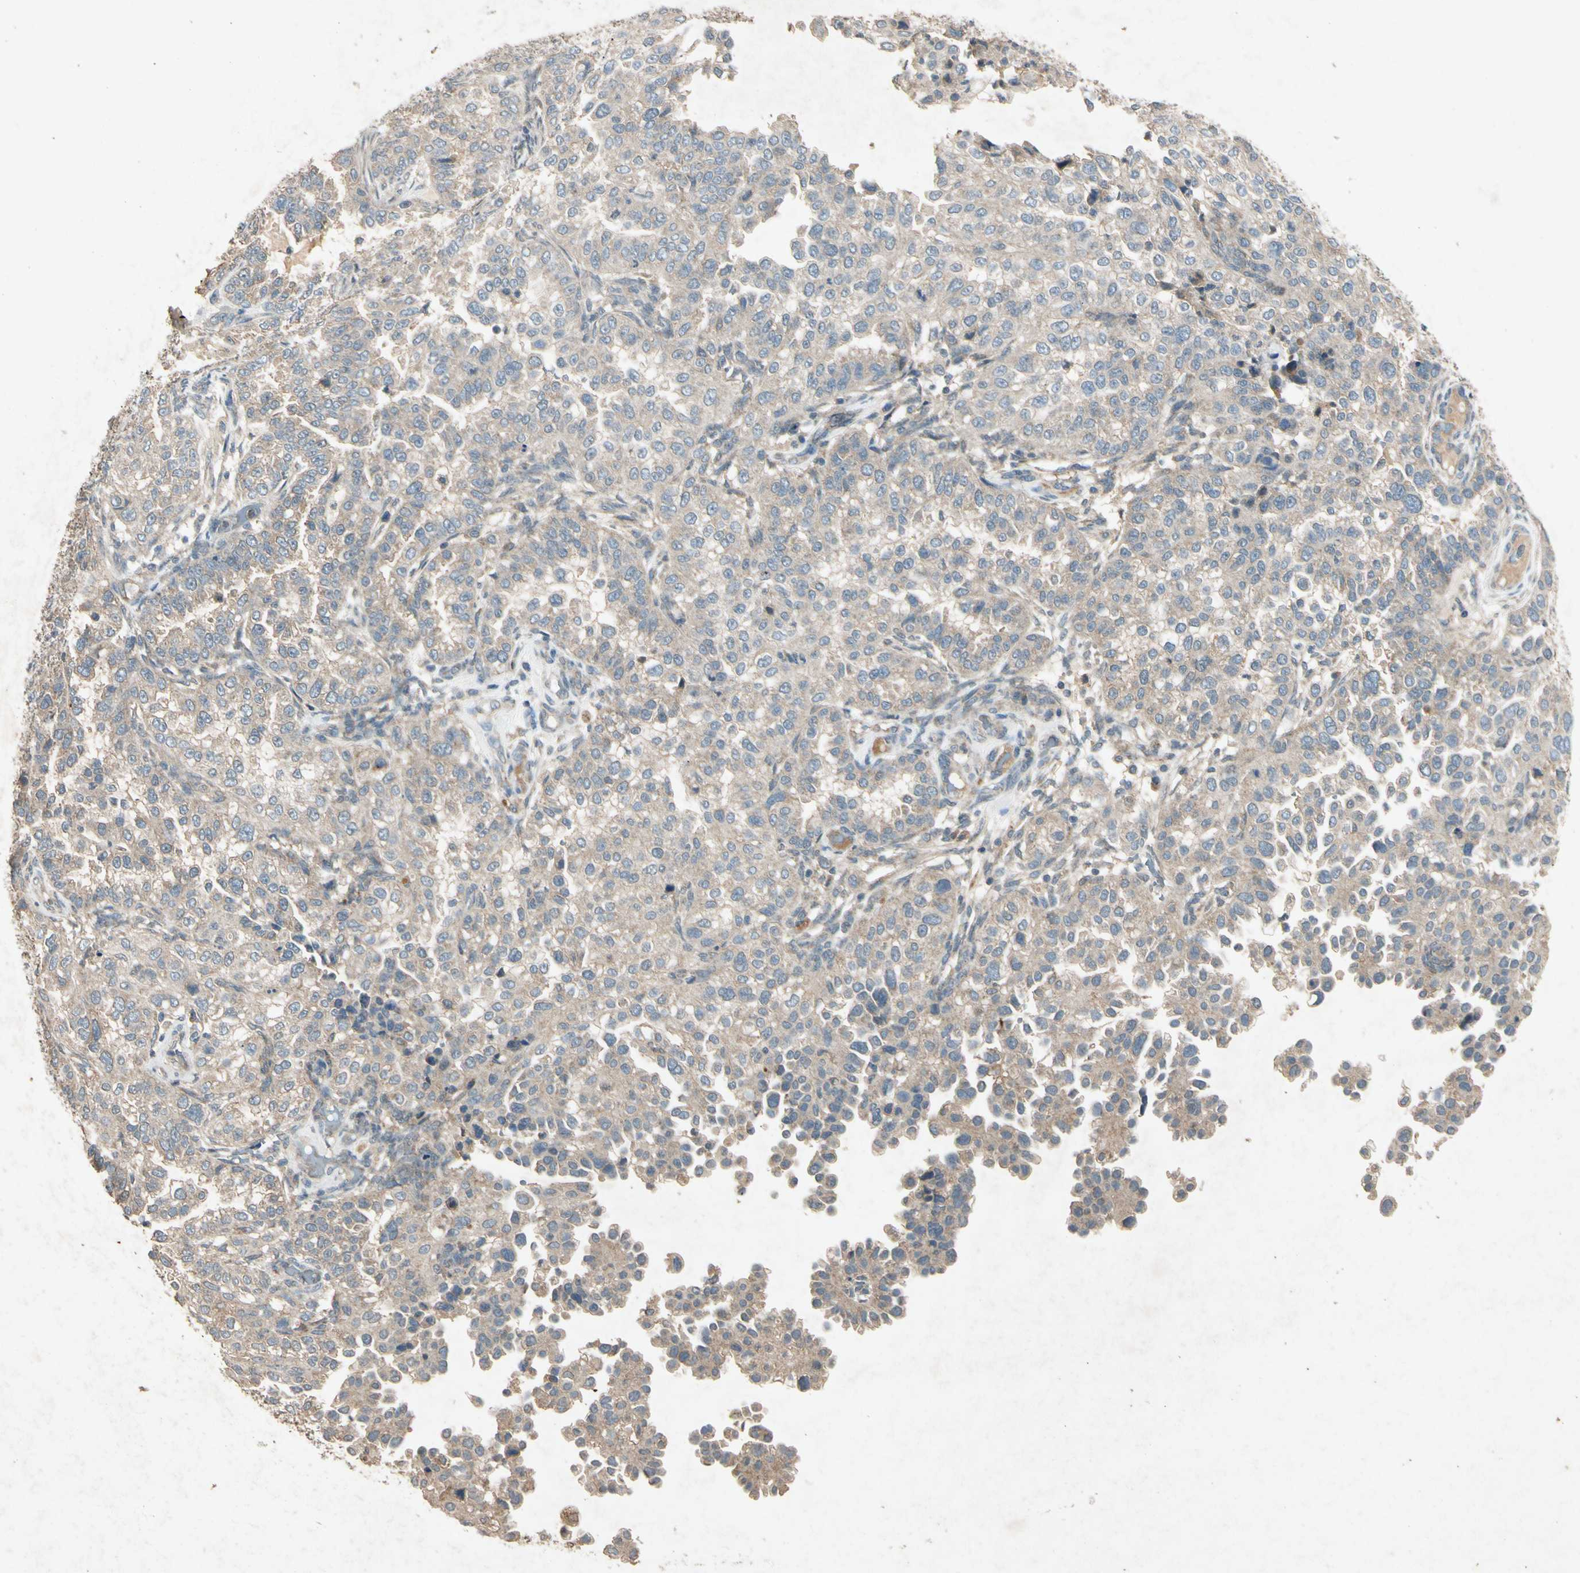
{"staining": {"intensity": "weak", "quantity": ">75%", "location": "cytoplasmic/membranous"}, "tissue": "endometrial cancer", "cell_type": "Tumor cells", "image_type": "cancer", "snomed": [{"axis": "morphology", "description": "Adenocarcinoma, NOS"}, {"axis": "topography", "description": "Endometrium"}], "caption": "Human endometrial adenocarcinoma stained with a protein marker demonstrates weak staining in tumor cells.", "gene": "GPLD1", "patient": {"sex": "female", "age": 85}}